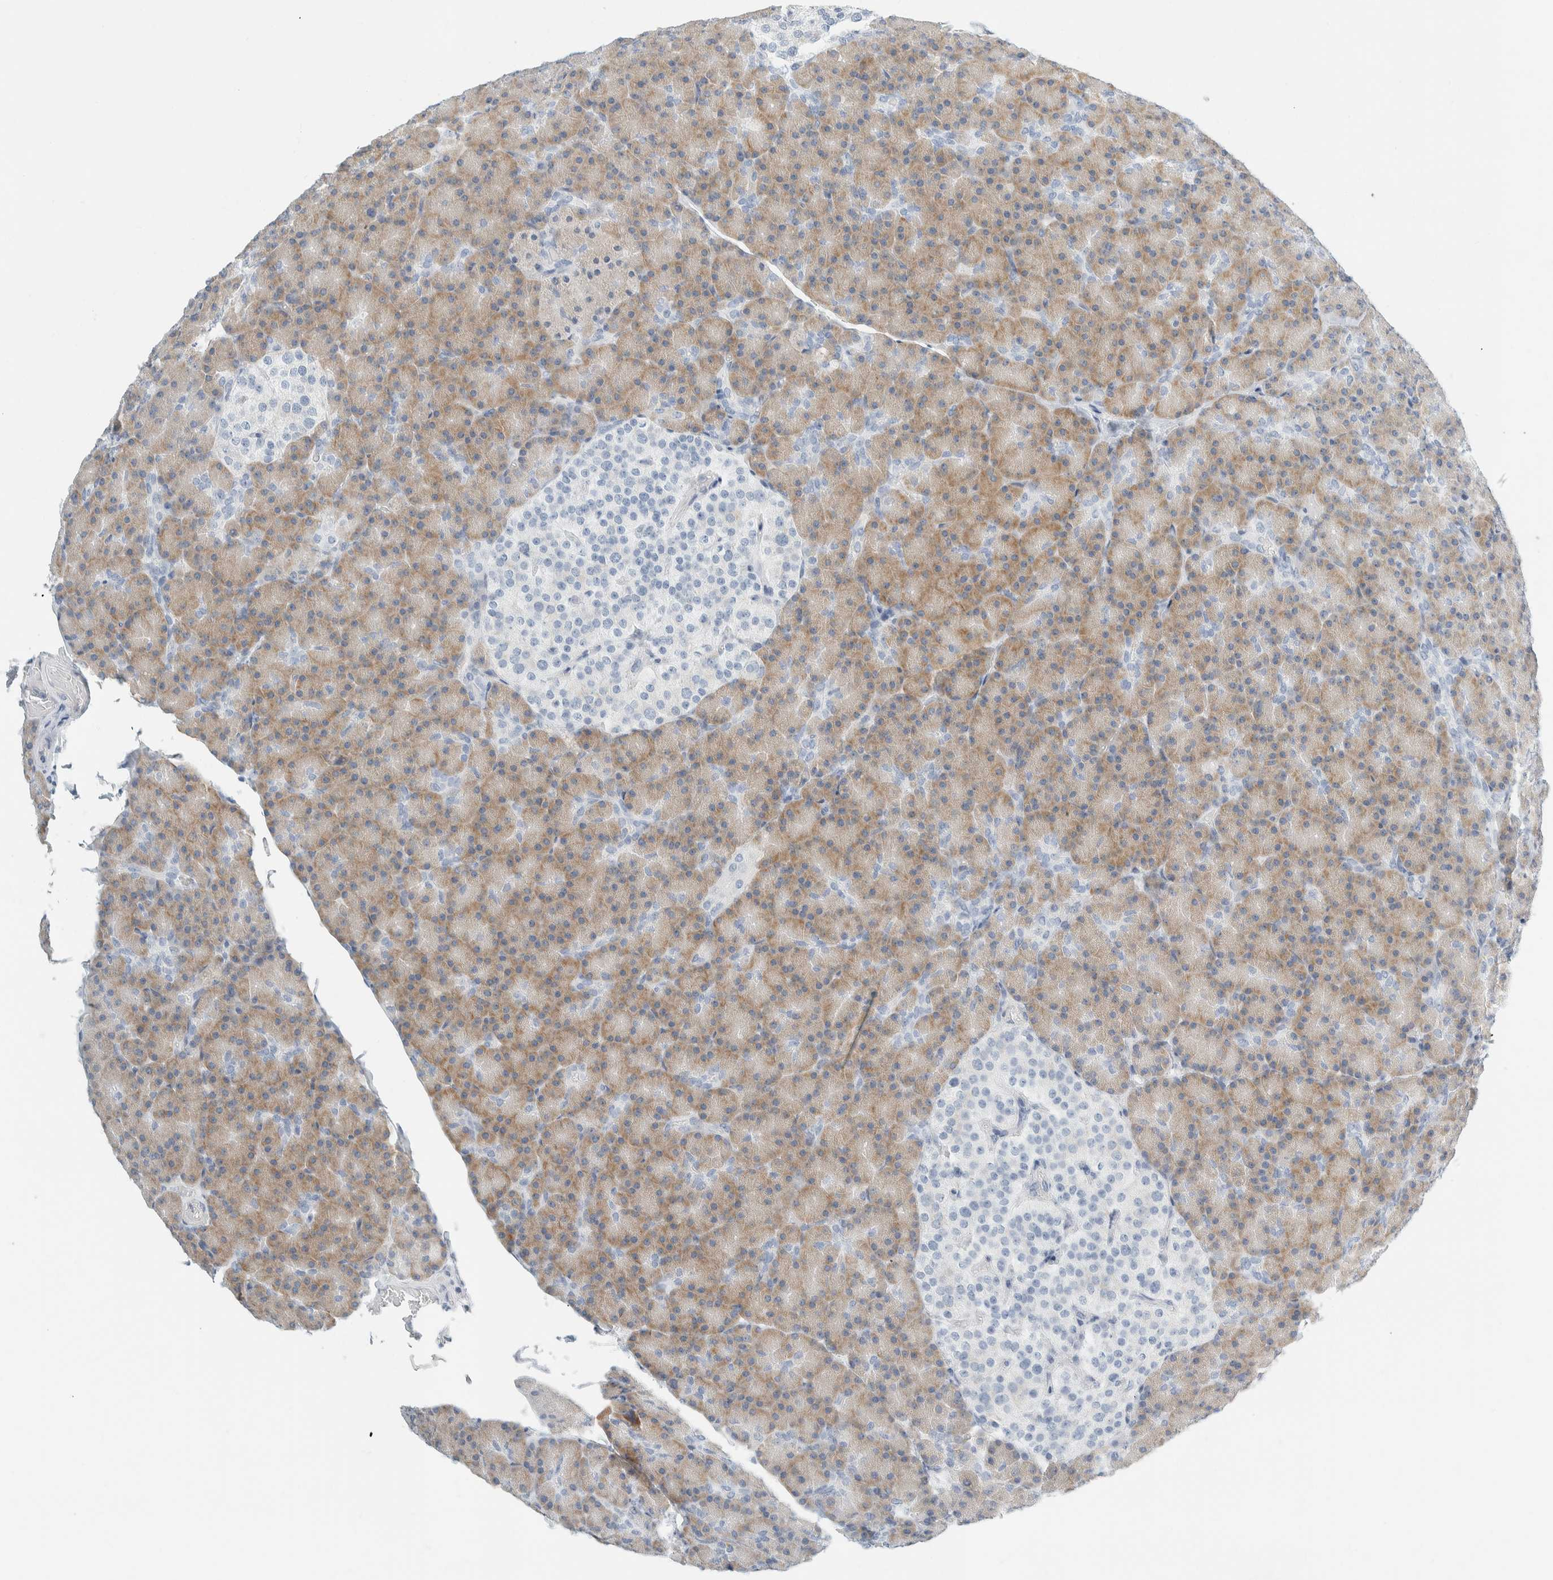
{"staining": {"intensity": "moderate", "quantity": ">75%", "location": "cytoplasmic/membranous"}, "tissue": "pancreas", "cell_type": "Exocrine glandular cells", "image_type": "normal", "snomed": [{"axis": "morphology", "description": "Normal tissue, NOS"}, {"axis": "topography", "description": "Pancreas"}], "caption": "Immunohistochemical staining of normal human pancreas exhibits moderate cytoplasmic/membranous protein expression in approximately >75% of exocrine glandular cells.", "gene": "ARHGAP27", "patient": {"sex": "female", "age": 43}}